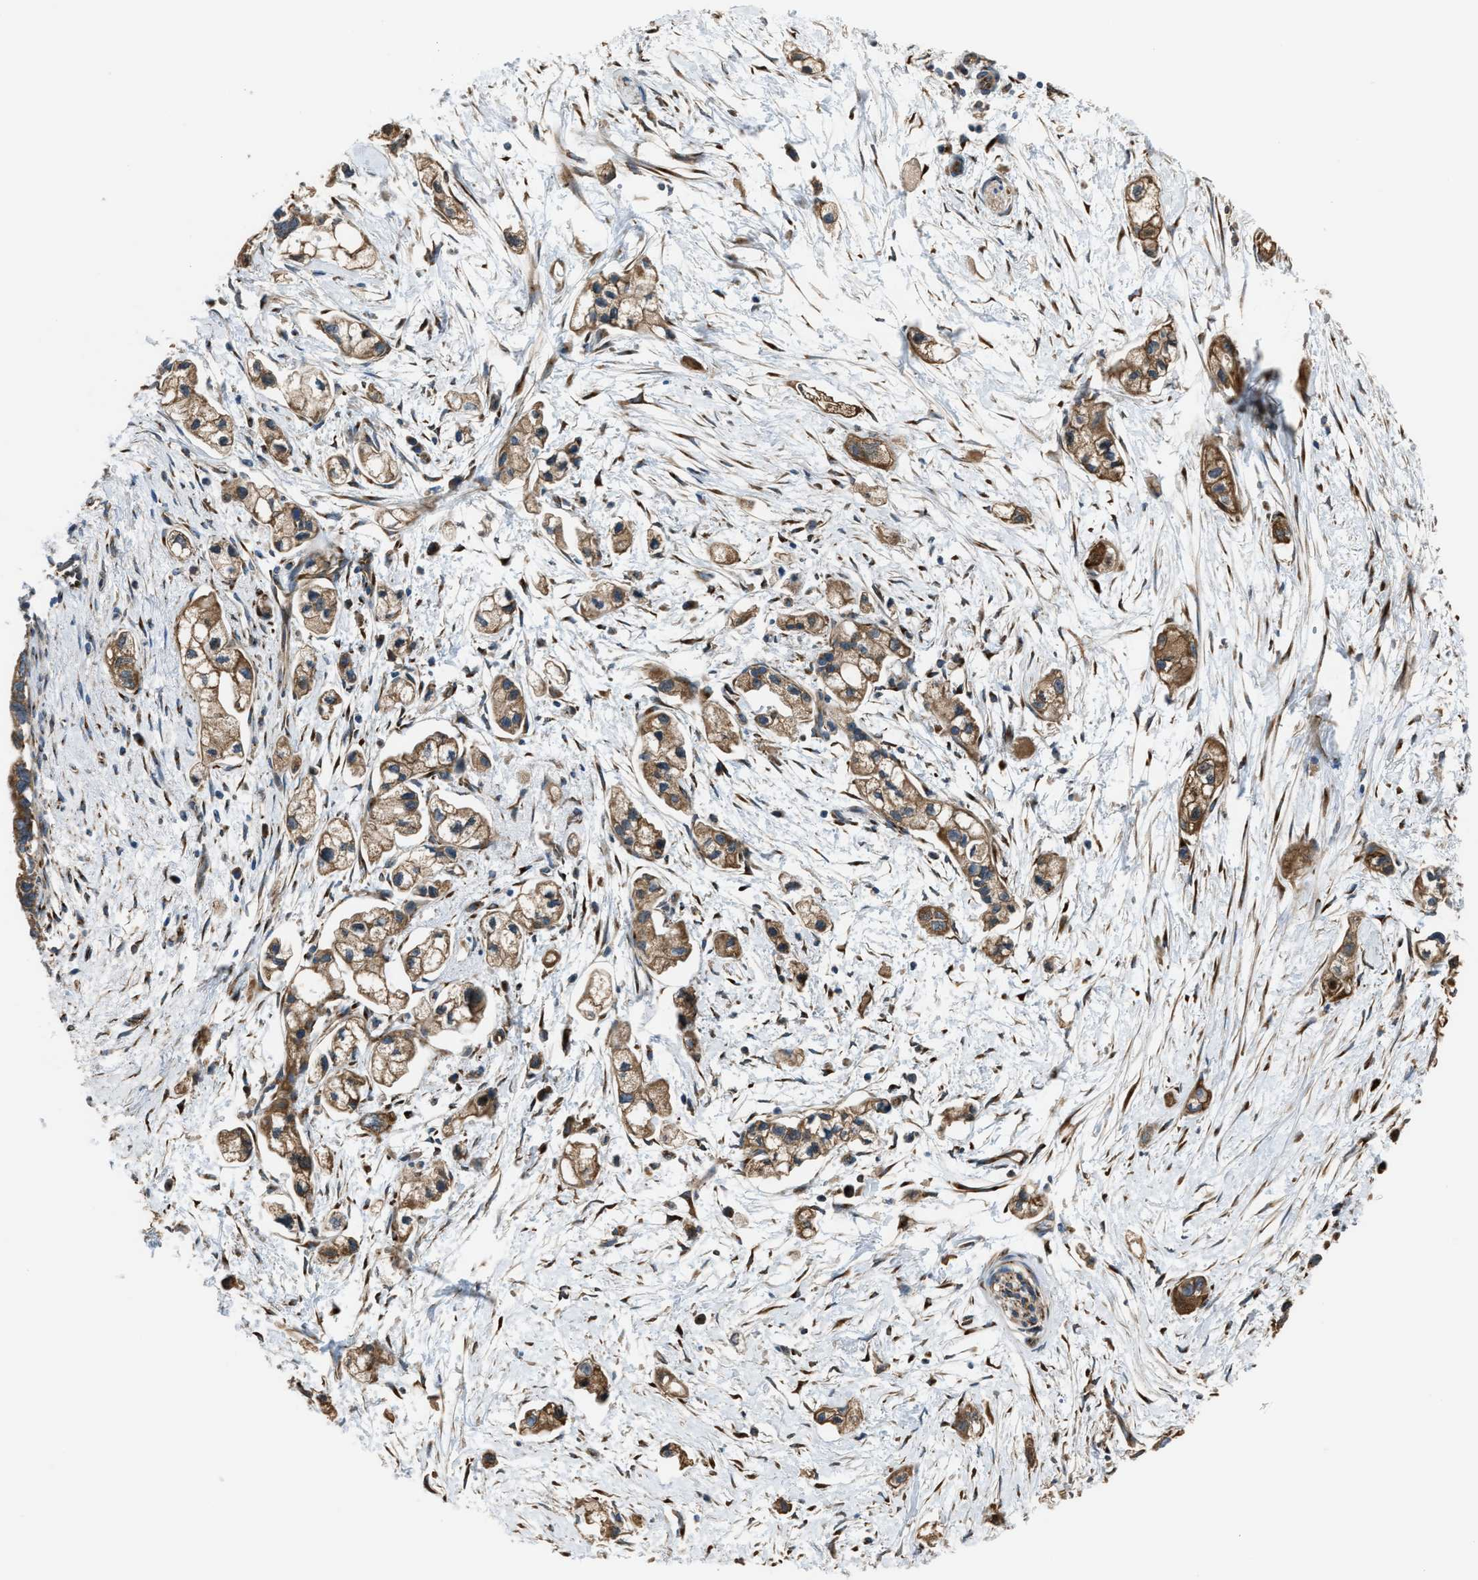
{"staining": {"intensity": "moderate", "quantity": ">75%", "location": "cytoplasmic/membranous"}, "tissue": "pancreatic cancer", "cell_type": "Tumor cells", "image_type": "cancer", "snomed": [{"axis": "morphology", "description": "Adenocarcinoma, NOS"}, {"axis": "topography", "description": "Pancreas"}], "caption": "Adenocarcinoma (pancreatic) stained with a protein marker shows moderate staining in tumor cells.", "gene": "TRPC1", "patient": {"sex": "male", "age": 74}}